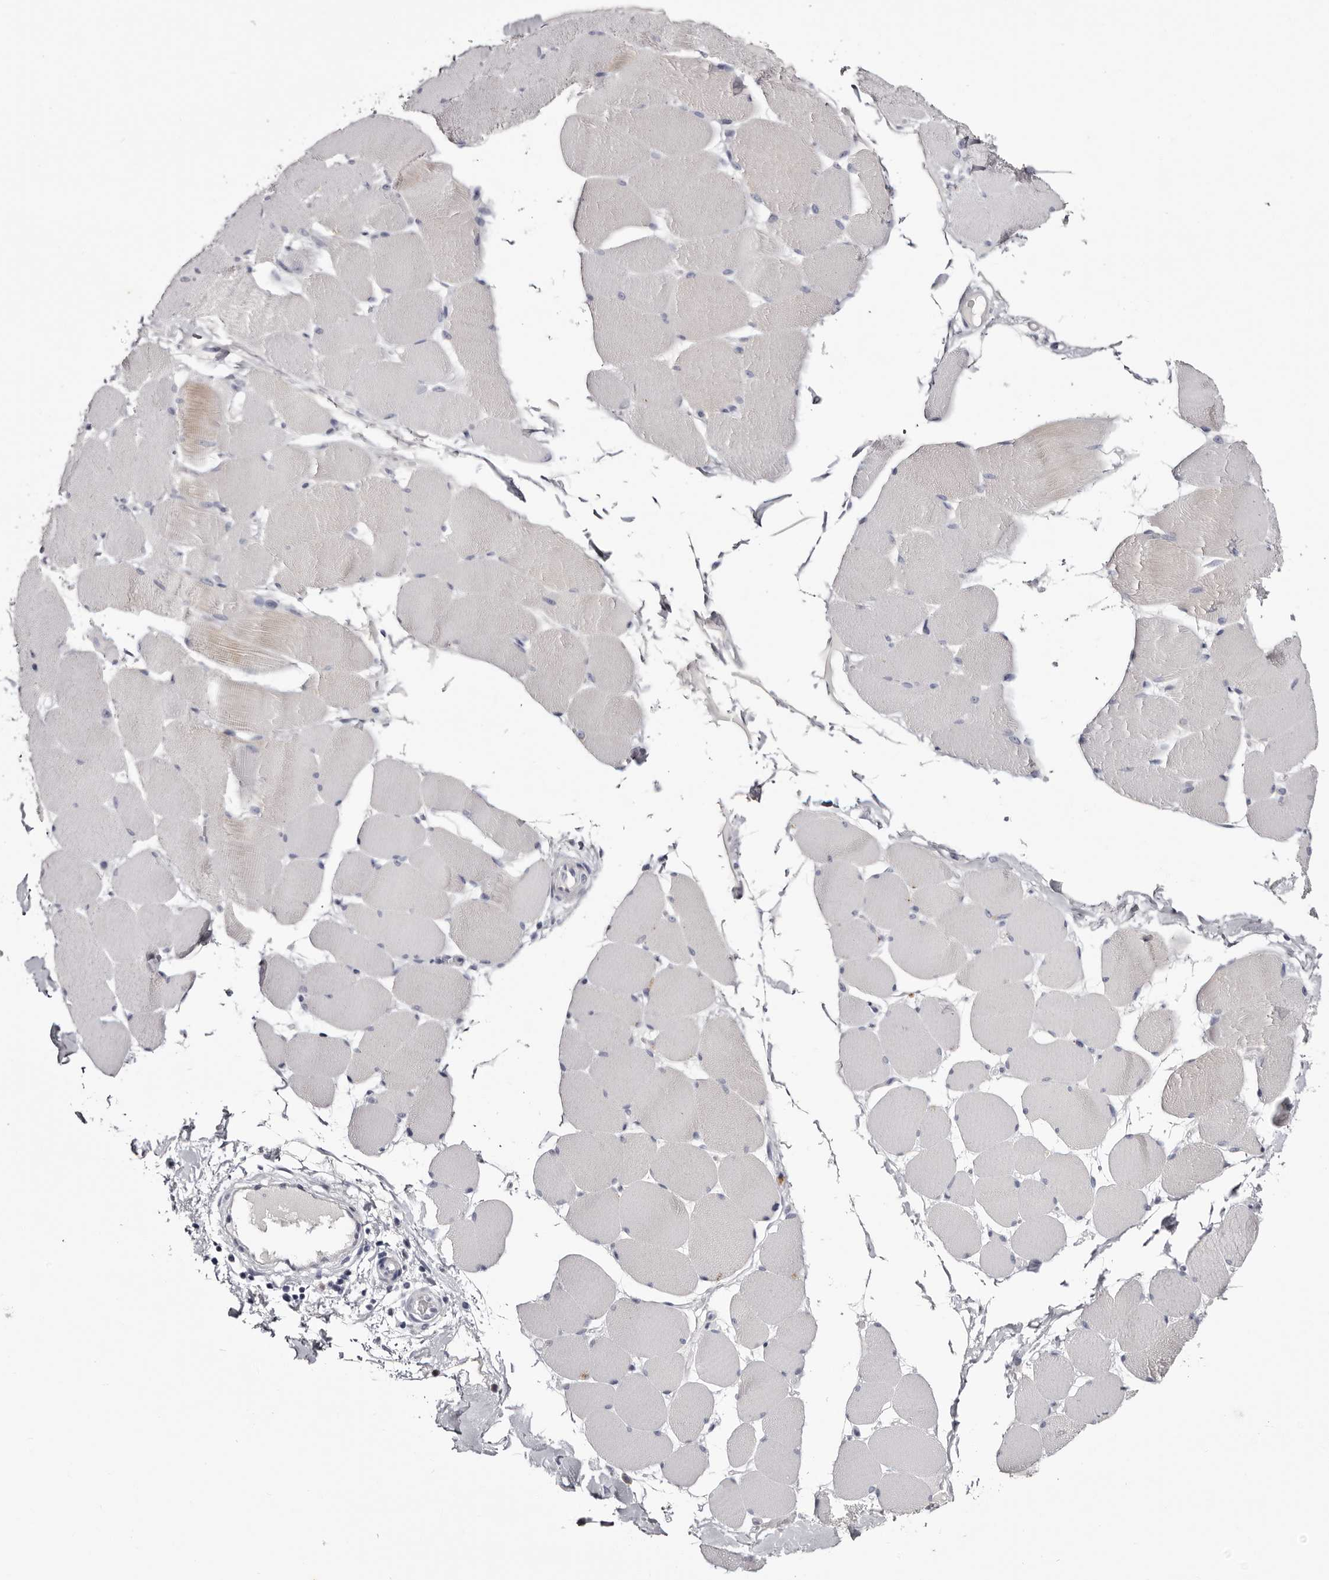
{"staining": {"intensity": "weak", "quantity": "<25%", "location": "cytoplasmic/membranous"}, "tissue": "skeletal muscle", "cell_type": "Myocytes", "image_type": "normal", "snomed": [{"axis": "morphology", "description": "Normal tissue, NOS"}, {"axis": "topography", "description": "Skin"}, {"axis": "topography", "description": "Skeletal muscle"}], "caption": "DAB immunohistochemical staining of unremarkable skeletal muscle displays no significant expression in myocytes.", "gene": "CA6", "patient": {"sex": "male", "age": 83}}